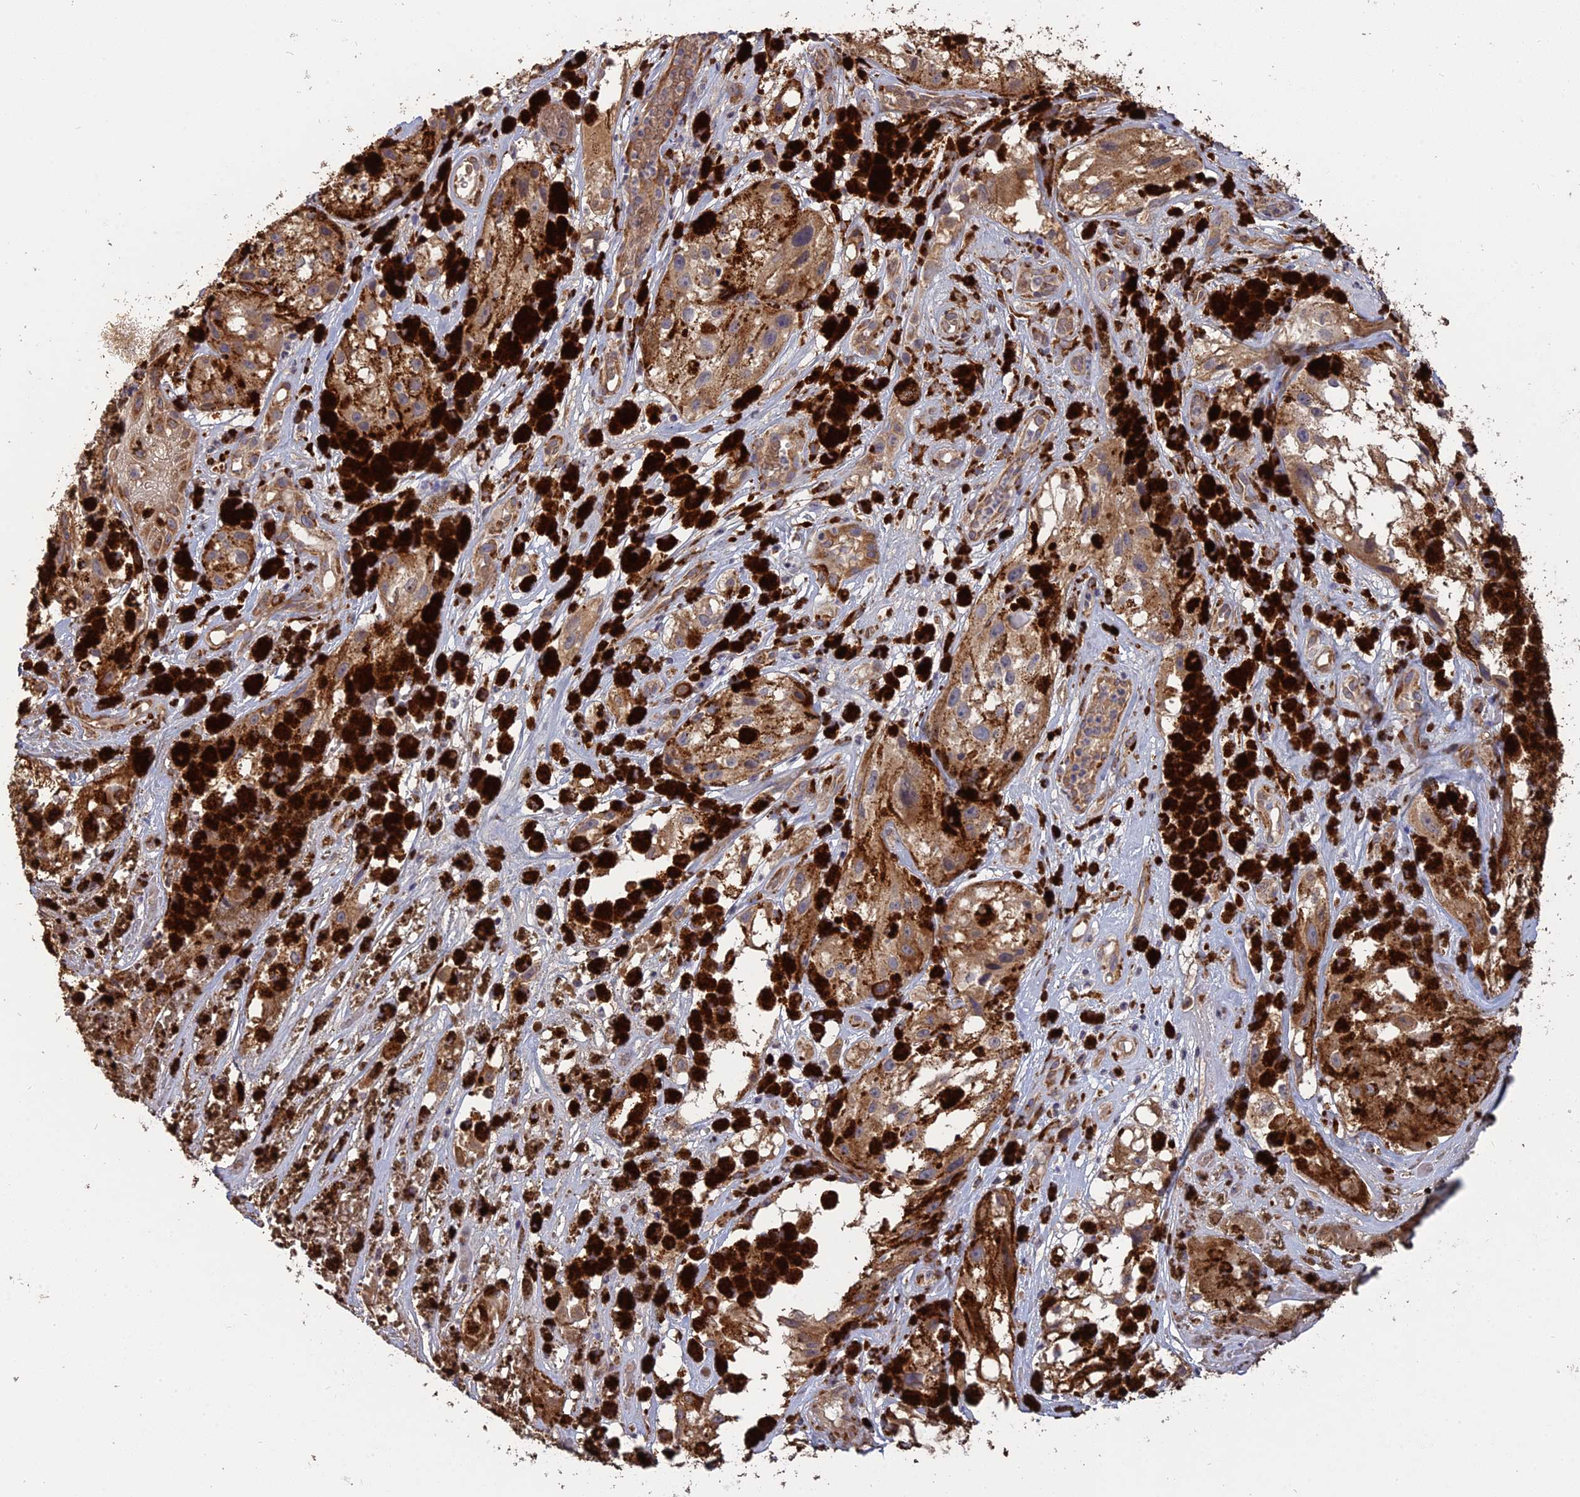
{"staining": {"intensity": "weak", "quantity": ">75%", "location": "cytoplasmic/membranous"}, "tissue": "melanoma", "cell_type": "Tumor cells", "image_type": "cancer", "snomed": [{"axis": "morphology", "description": "Malignant melanoma, NOS"}, {"axis": "topography", "description": "Skin"}], "caption": "High-magnification brightfield microscopy of melanoma stained with DAB (3,3'-diaminobenzidine) (brown) and counterstained with hematoxylin (blue). tumor cells exhibit weak cytoplasmic/membranous expression is seen in about>75% of cells. (DAB (3,3'-diaminobenzidine) IHC, brown staining for protein, blue staining for nuclei).", "gene": "PPIC", "patient": {"sex": "male", "age": 88}}